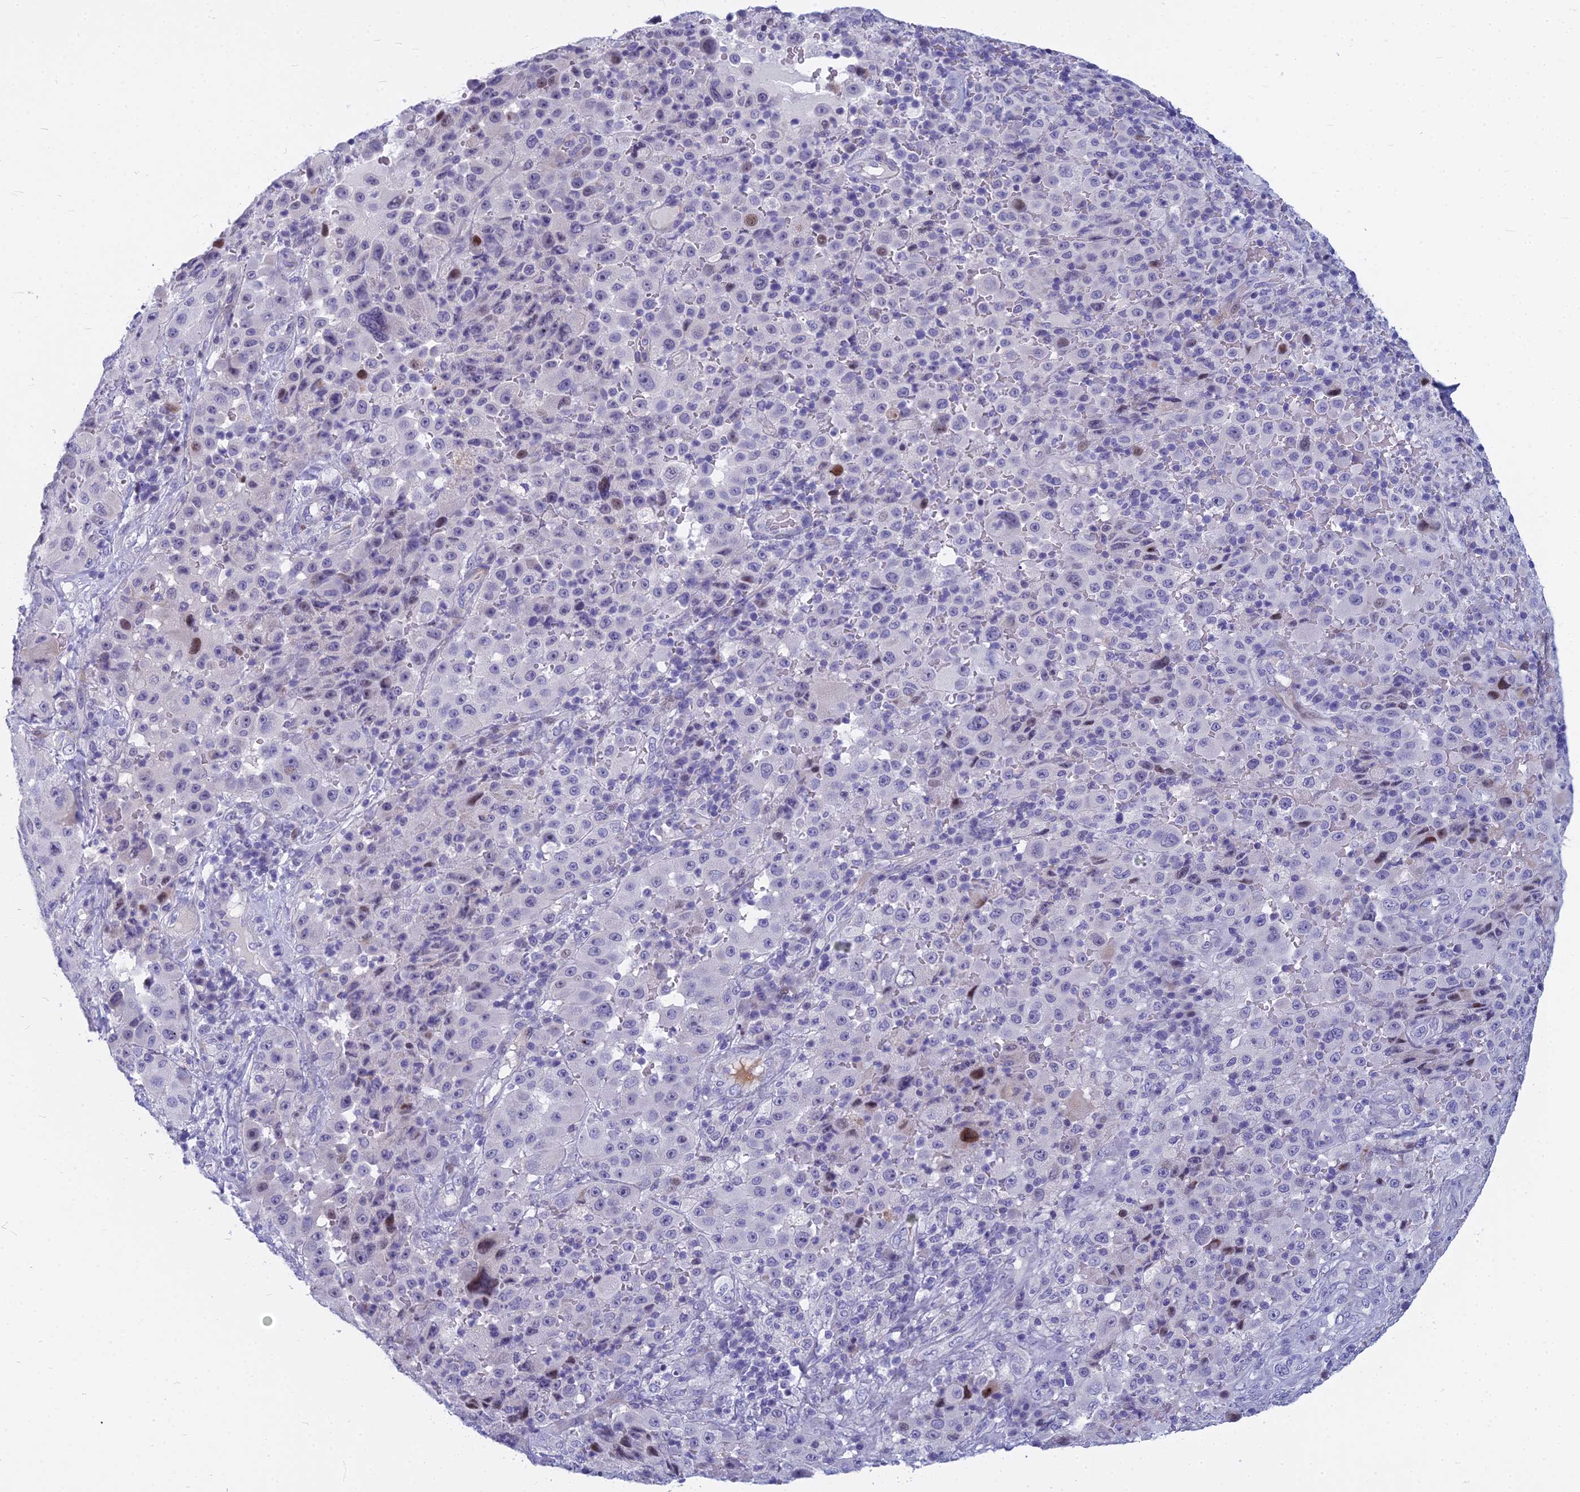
{"staining": {"intensity": "moderate", "quantity": "<25%", "location": "nuclear"}, "tissue": "melanoma", "cell_type": "Tumor cells", "image_type": "cancer", "snomed": [{"axis": "morphology", "description": "Malignant melanoma, Metastatic site"}, {"axis": "topography", "description": "Lymph node"}], "caption": "Moderate nuclear staining for a protein is appreciated in approximately <25% of tumor cells of malignant melanoma (metastatic site) using immunohistochemistry.", "gene": "MYBPC2", "patient": {"sex": "male", "age": 62}}